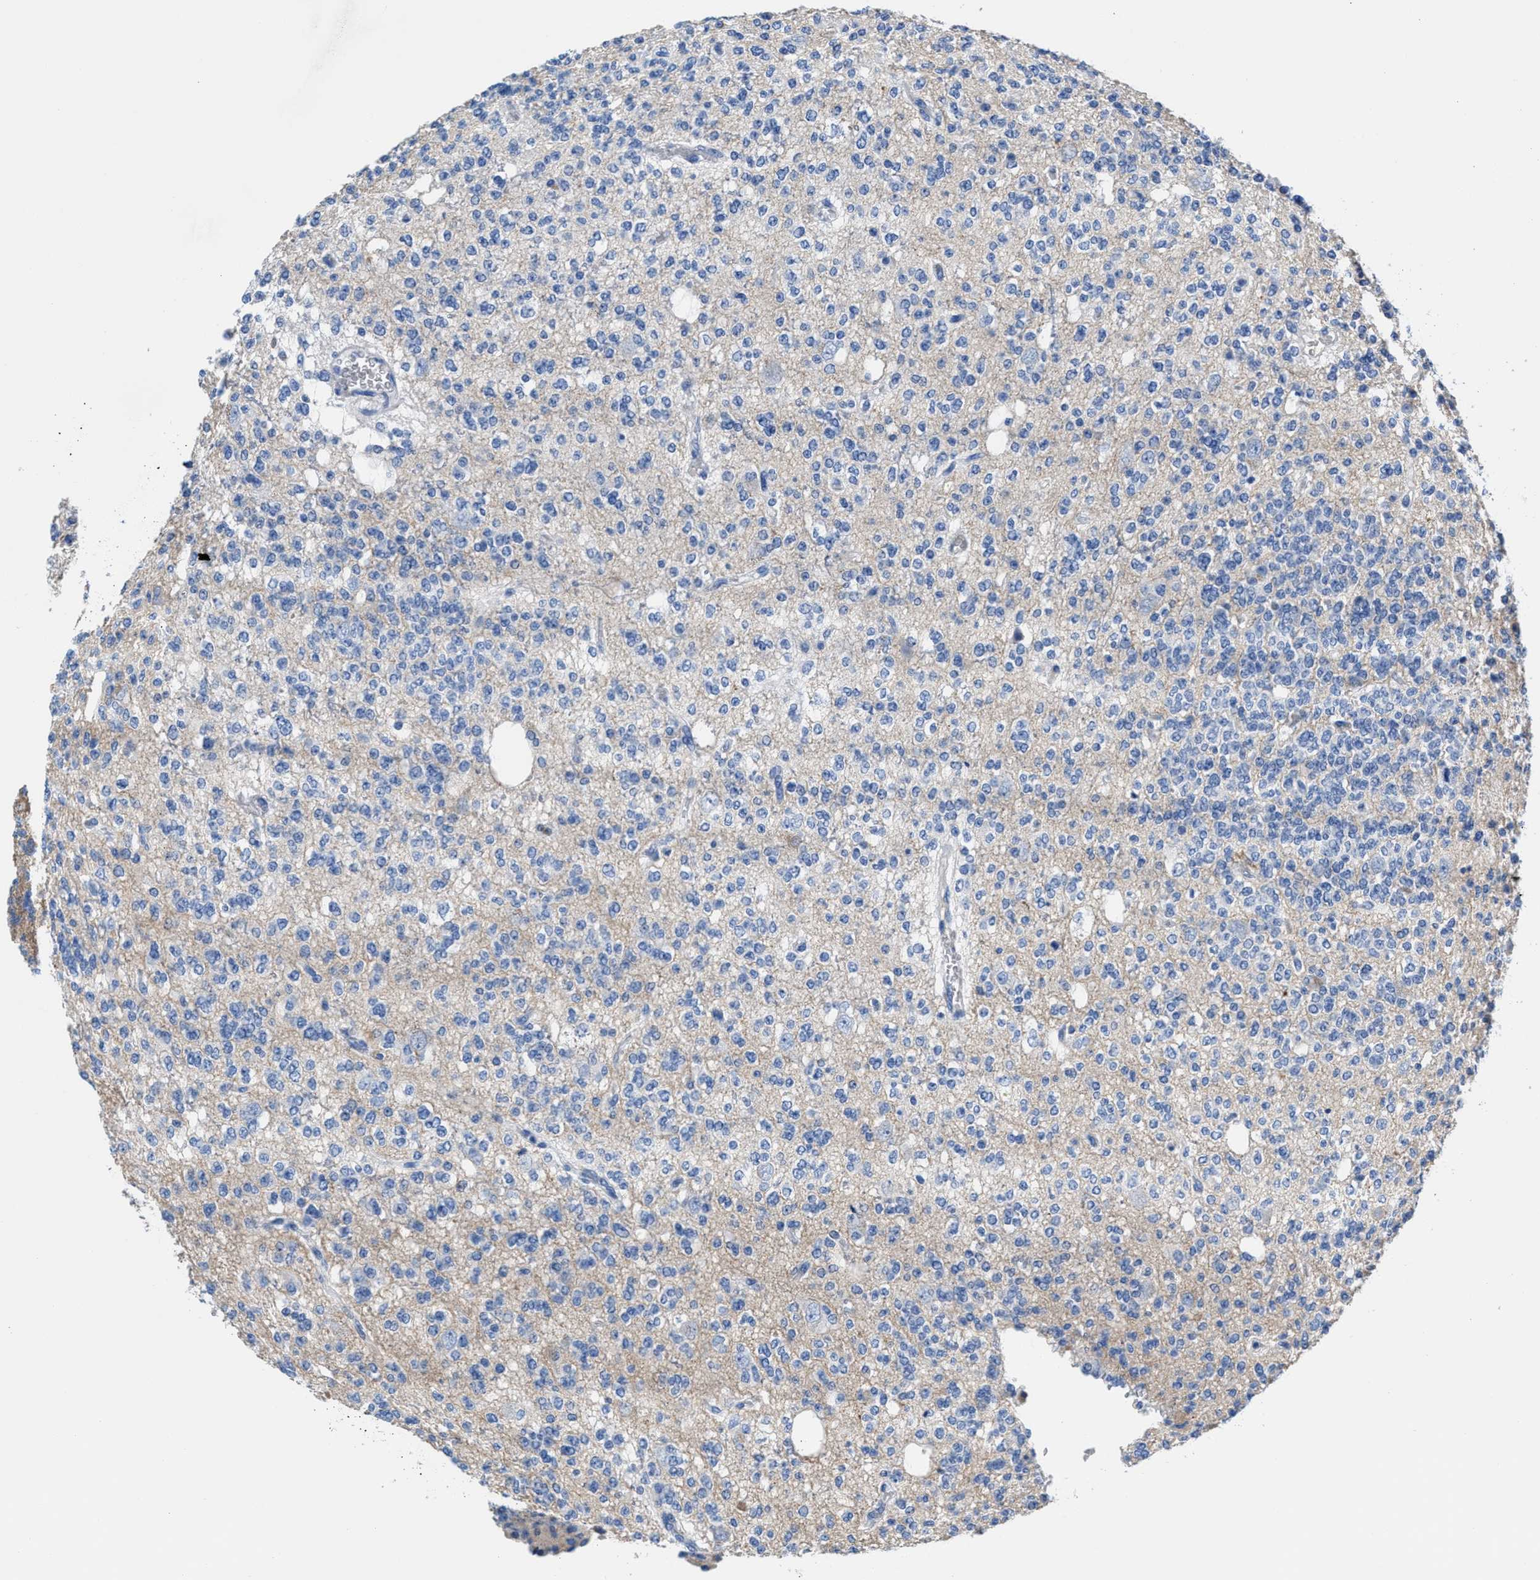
{"staining": {"intensity": "negative", "quantity": "none", "location": "none"}, "tissue": "glioma", "cell_type": "Tumor cells", "image_type": "cancer", "snomed": [{"axis": "morphology", "description": "Glioma, malignant, Low grade"}, {"axis": "topography", "description": "Brain"}], "caption": "This is an immunohistochemistry photomicrograph of glioma. There is no staining in tumor cells.", "gene": "SLFN13", "patient": {"sex": "male", "age": 38}}